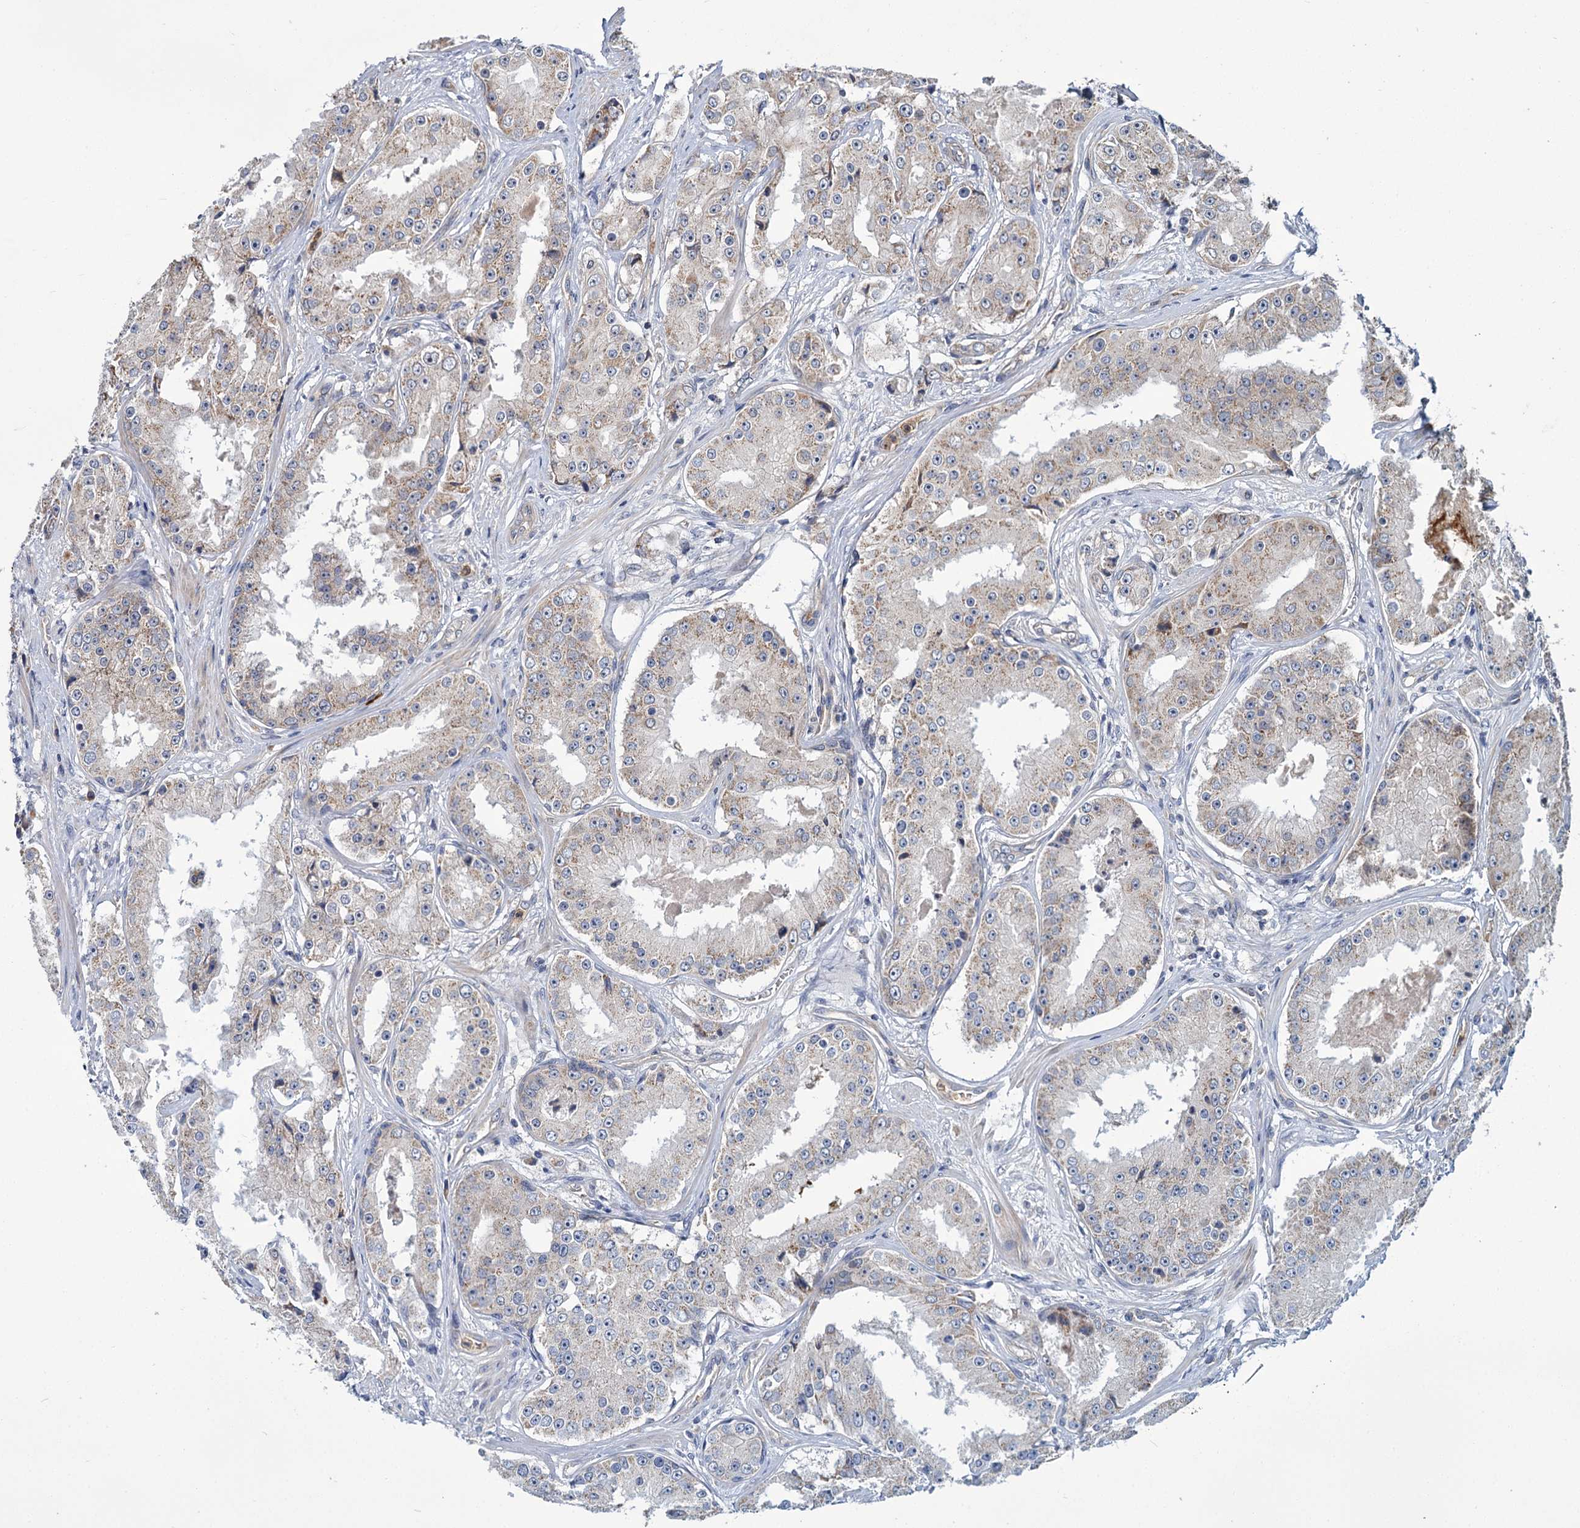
{"staining": {"intensity": "weak", "quantity": "25%-75%", "location": "cytoplasmic/membranous"}, "tissue": "prostate cancer", "cell_type": "Tumor cells", "image_type": "cancer", "snomed": [{"axis": "morphology", "description": "Adenocarcinoma, High grade"}, {"axis": "topography", "description": "Prostate"}], "caption": "Immunohistochemical staining of human prostate adenocarcinoma (high-grade) shows low levels of weak cytoplasmic/membranous protein staining in about 25%-75% of tumor cells. The staining was performed using DAB, with brown indicating positive protein expression. Nuclei are stained blue with hematoxylin.", "gene": "DYNC2H1", "patient": {"sex": "male", "age": 73}}